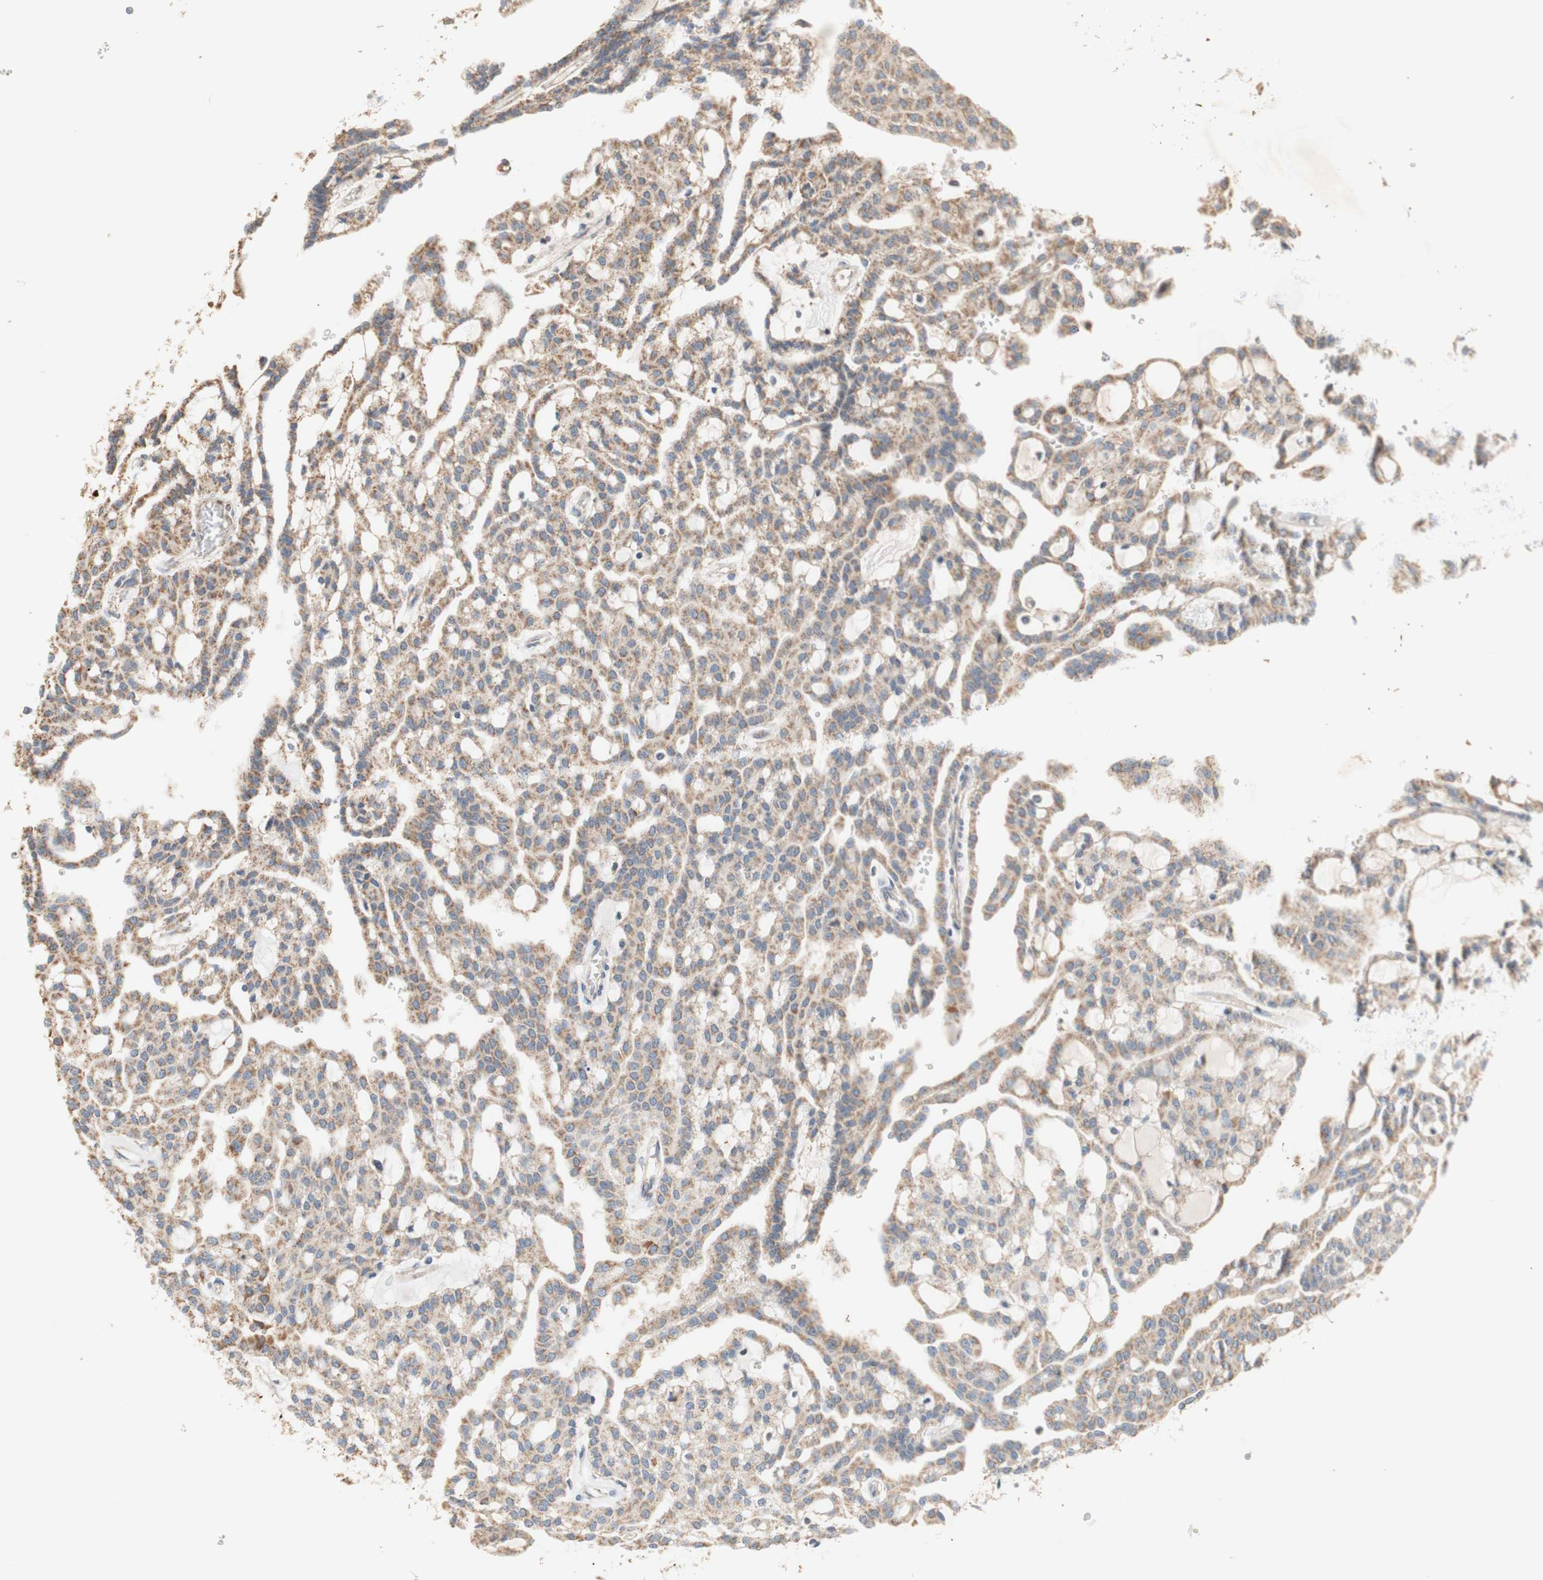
{"staining": {"intensity": "moderate", "quantity": ">75%", "location": "cytoplasmic/membranous"}, "tissue": "renal cancer", "cell_type": "Tumor cells", "image_type": "cancer", "snomed": [{"axis": "morphology", "description": "Adenocarcinoma, NOS"}, {"axis": "topography", "description": "Kidney"}], "caption": "IHC histopathology image of human renal cancer (adenocarcinoma) stained for a protein (brown), which exhibits medium levels of moderate cytoplasmic/membranous positivity in approximately >75% of tumor cells.", "gene": "PTGIS", "patient": {"sex": "male", "age": 63}}